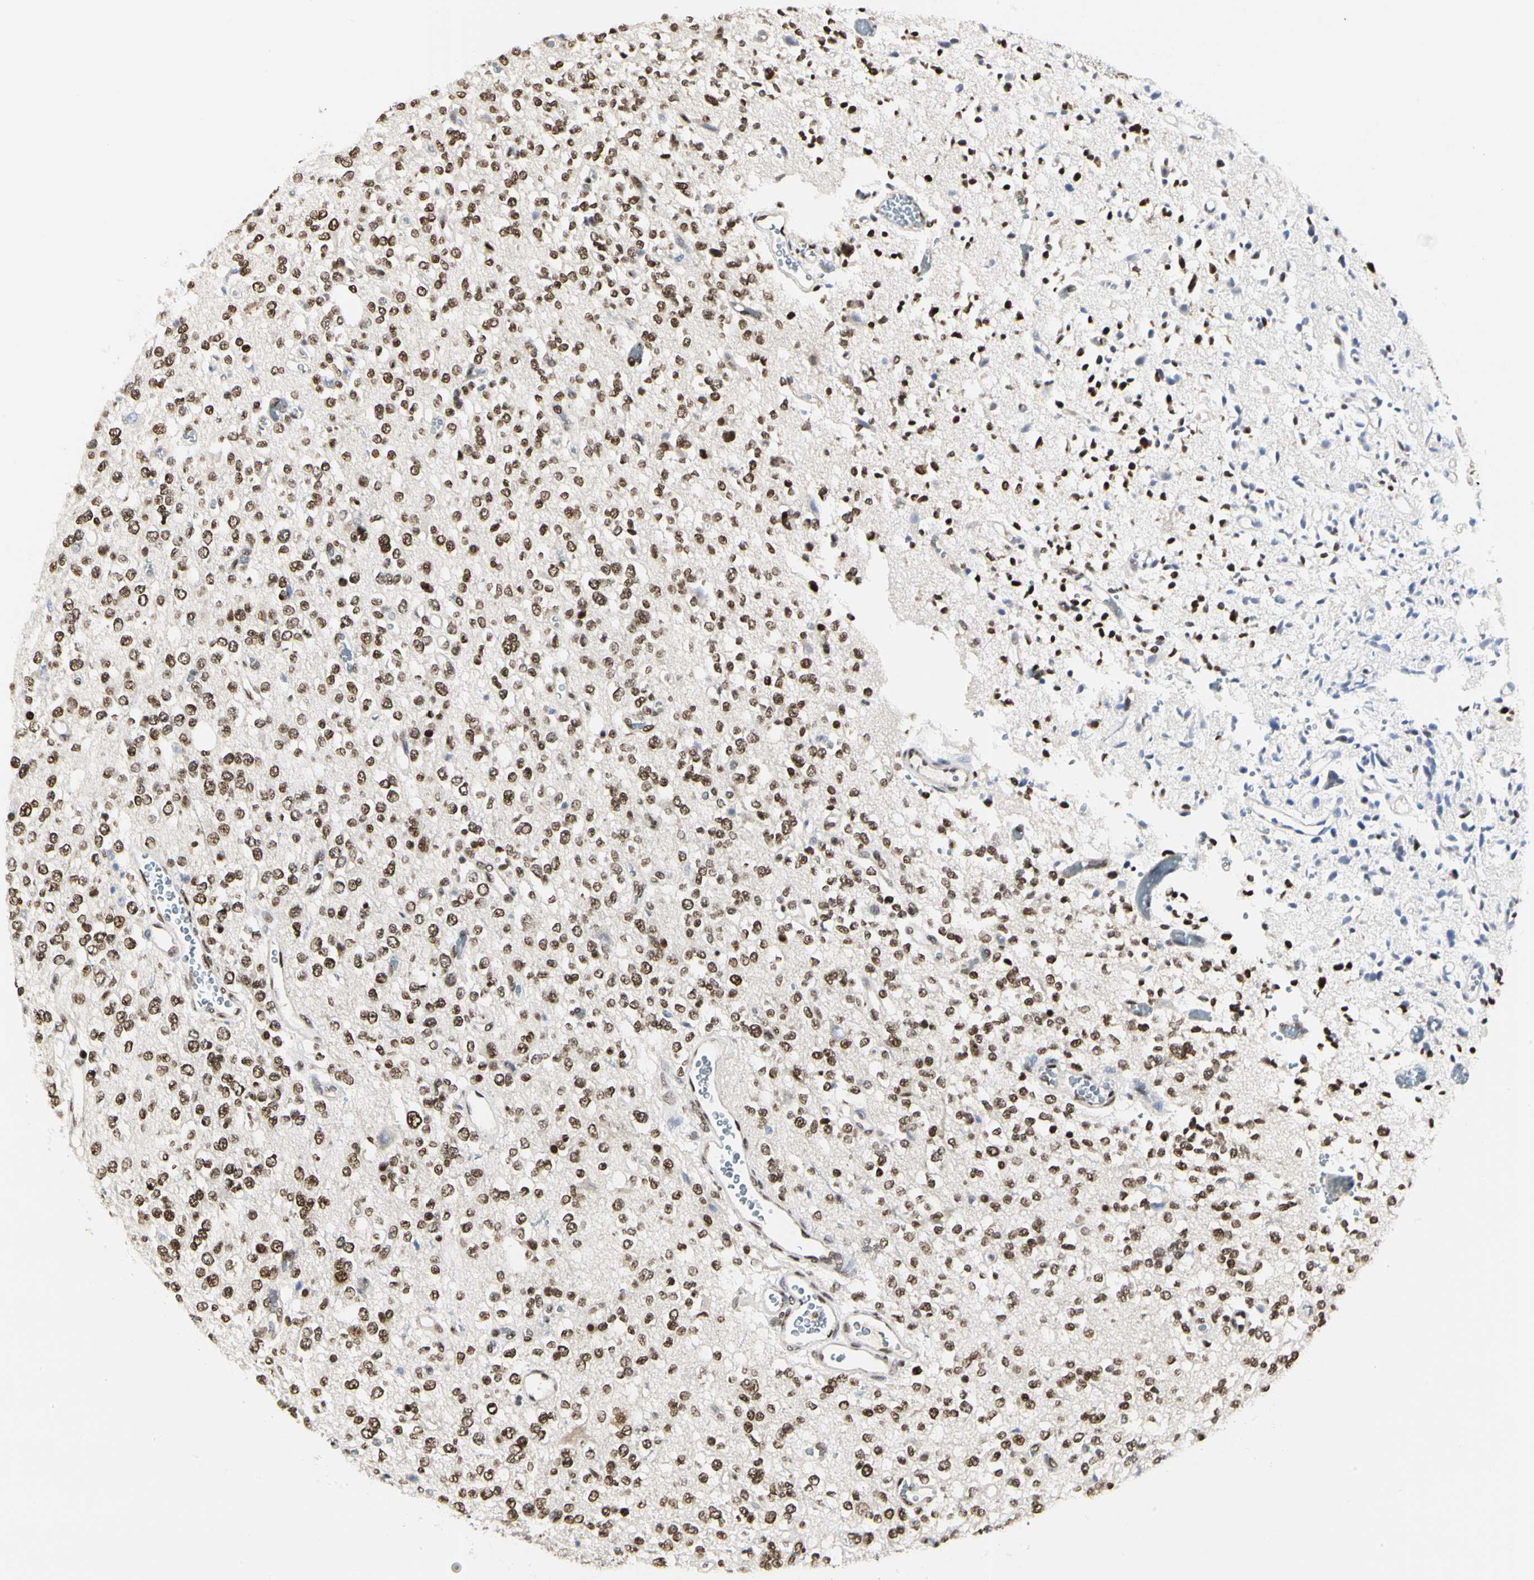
{"staining": {"intensity": "moderate", "quantity": ">75%", "location": "nuclear"}, "tissue": "glioma", "cell_type": "Tumor cells", "image_type": "cancer", "snomed": [{"axis": "morphology", "description": "Glioma, malignant, Low grade"}, {"axis": "topography", "description": "Brain"}], "caption": "Immunohistochemistry (IHC) image of neoplastic tissue: glioma stained using immunohistochemistry exhibits medium levels of moderate protein expression localized specifically in the nuclear of tumor cells, appearing as a nuclear brown color.", "gene": "PRMT3", "patient": {"sex": "male", "age": 38}}